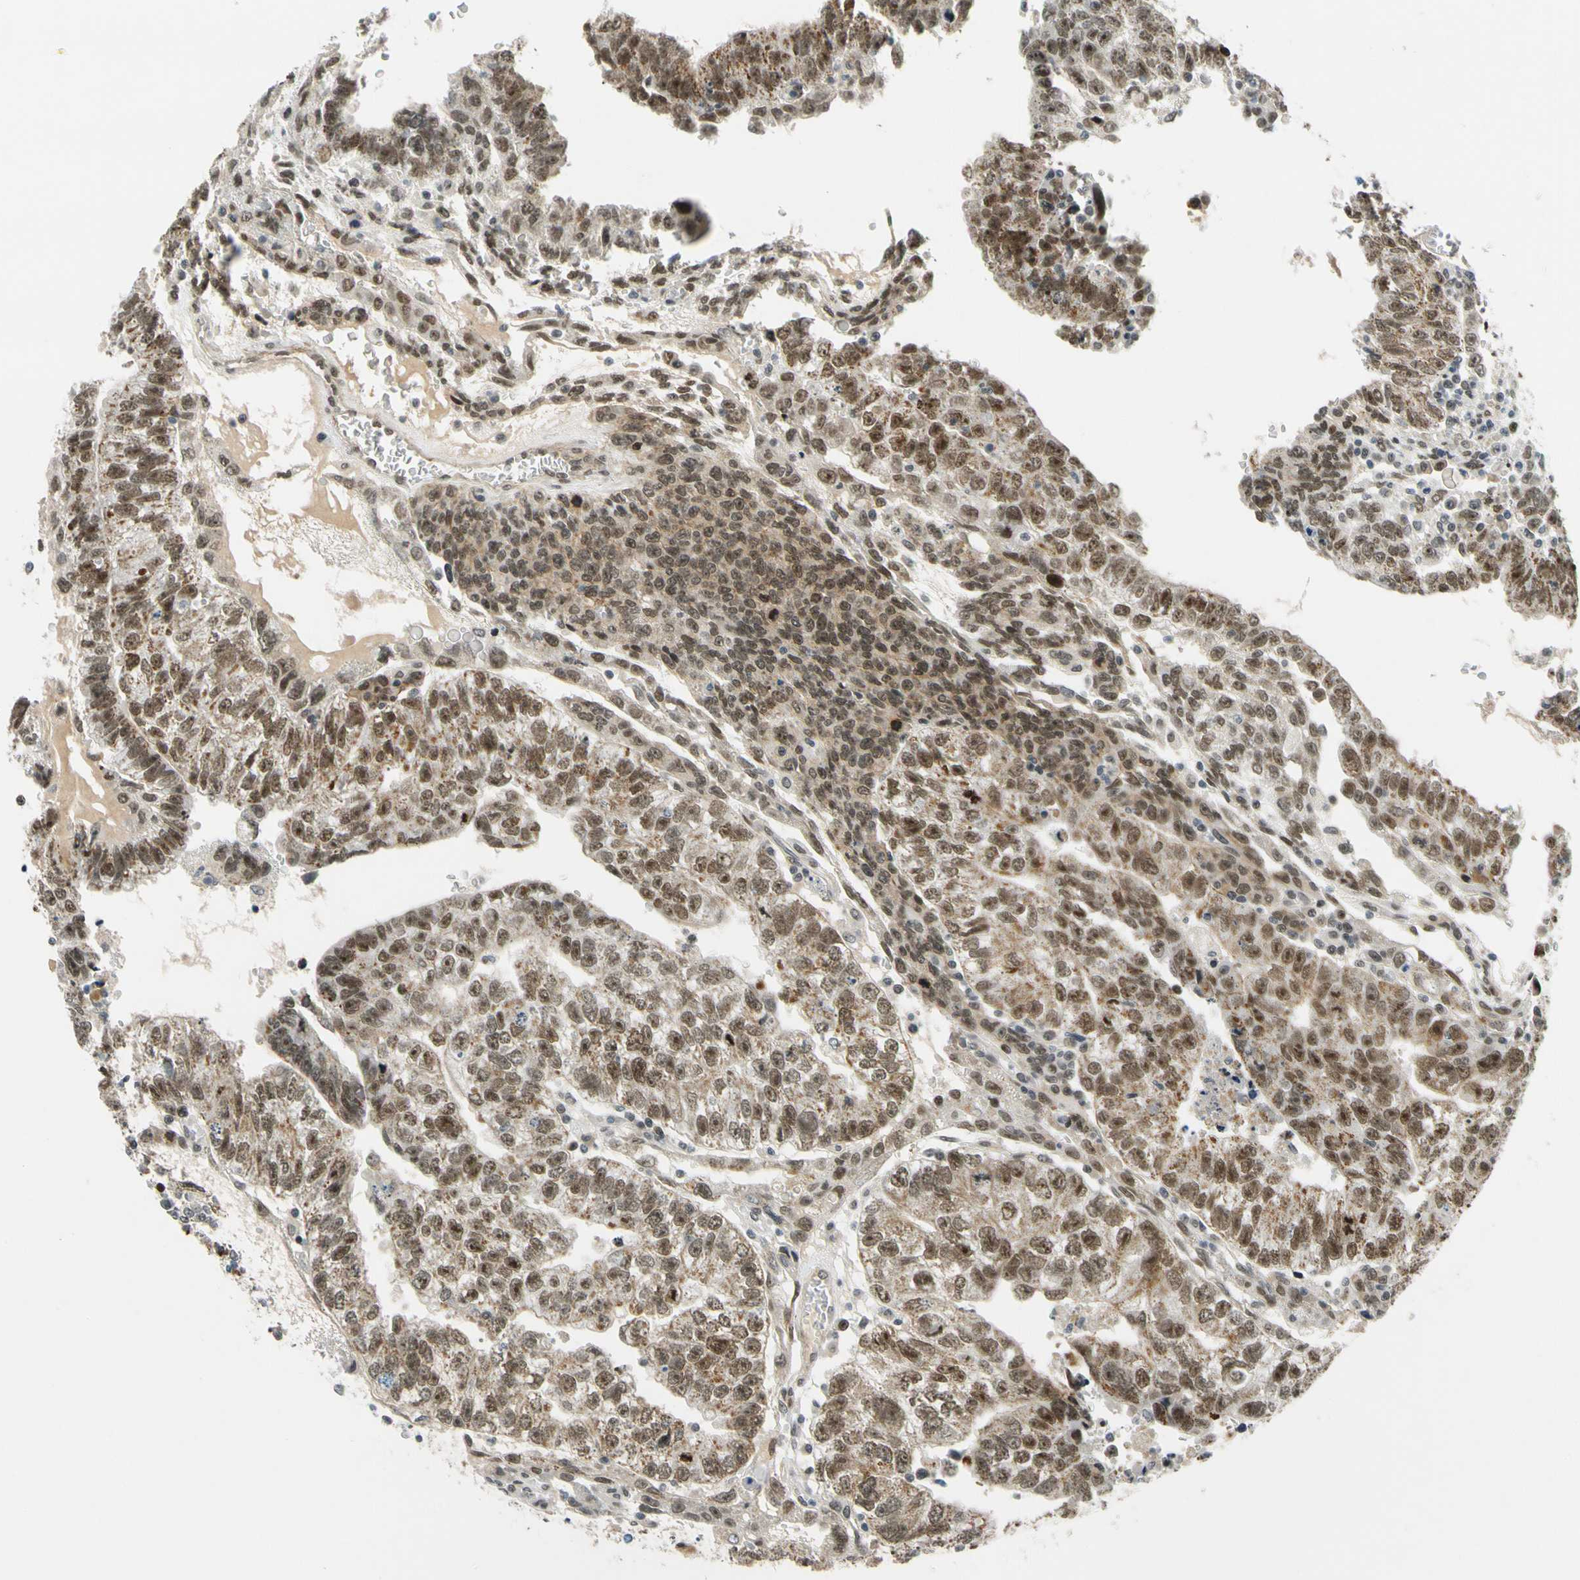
{"staining": {"intensity": "strong", "quantity": ">75%", "location": "cytoplasmic/membranous,nuclear"}, "tissue": "testis cancer", "cell_type": "Tumor cells", "image_type": "cancer", "snomed": [{"axis": "morphology", "description": "Seminoma, NOS"}, {"axis": "morphology", "description": "Carcinoma, Embryonal, NOS"}, {"axis": "topography", "description": "Testis"}], "caption": "A brown stain highlights strong cytoplasmic/membranous and nuclear positivity of a protein in human embryonal carcinoma (testis) tumor cells. (DAB = brown stain, brightfield microscopy at high magnification).", "gene": "POGZ", "patient": {"sex": "male", "age": 52}}